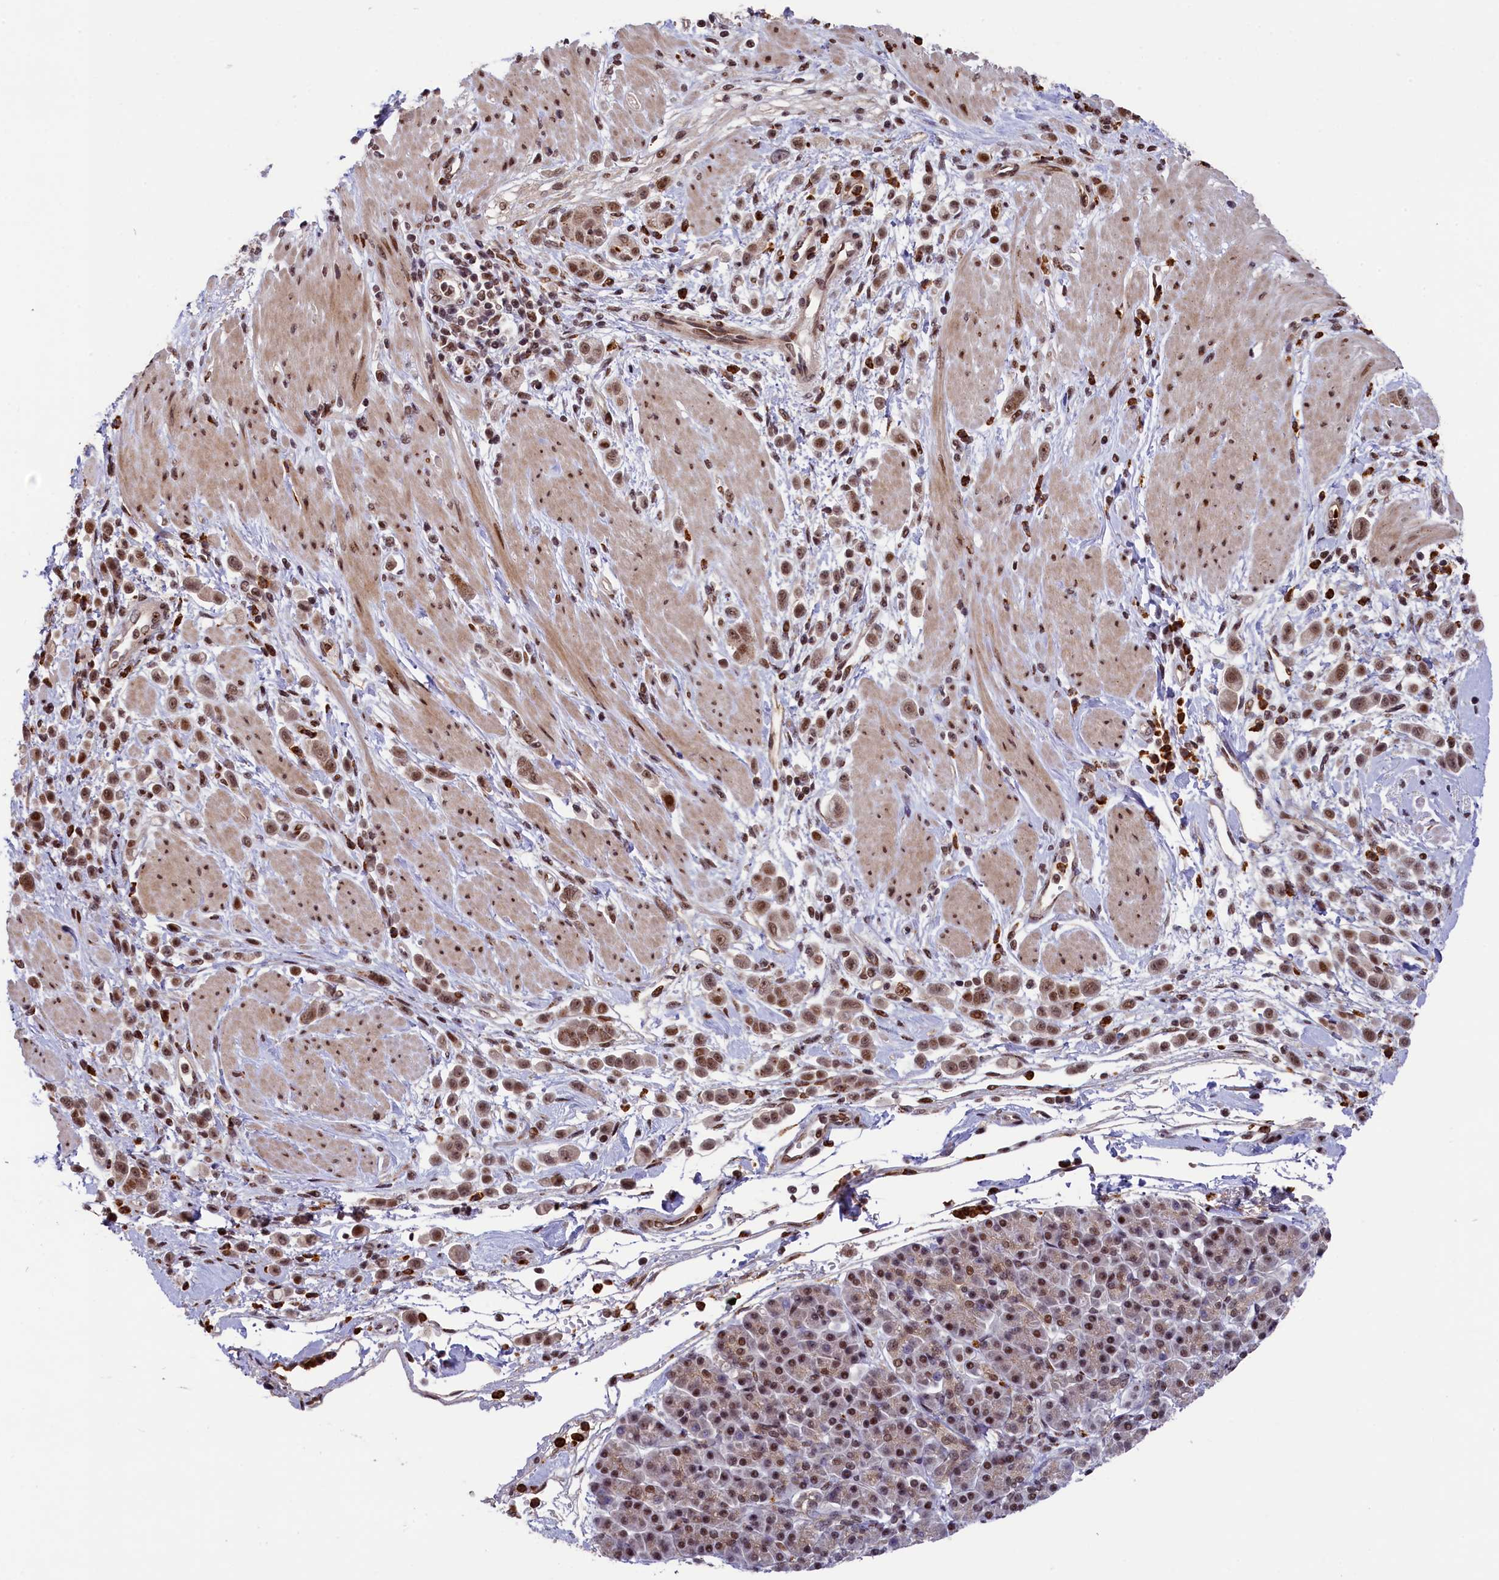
{"staining": {"intensity": "moderate", "quantity": ">75%", "location": "nuclear"}, "tissue": "pancreatic cancer", "cell_type": "Tumor cells", "image_type": "cancer", "snomed": [{"axis": "morphology", "description": "Normal tissue, NOS"}, {"axis": "morphology", "description": "Adenocarcinoma, NOS"}, {"axis": "topography", "description": "Pancreas"}], "caption": "Tumor cells demonstrate medium levels of moderate nuclear staining in approximately >75% of cells in pancreatic adenocarcinoma. (DAB (3,3'-diaminobenzidine) IHC with brightfield microscopy, high magnification).", "gene": "ADIG", "patient": {"sex": "female", "age": 64}}